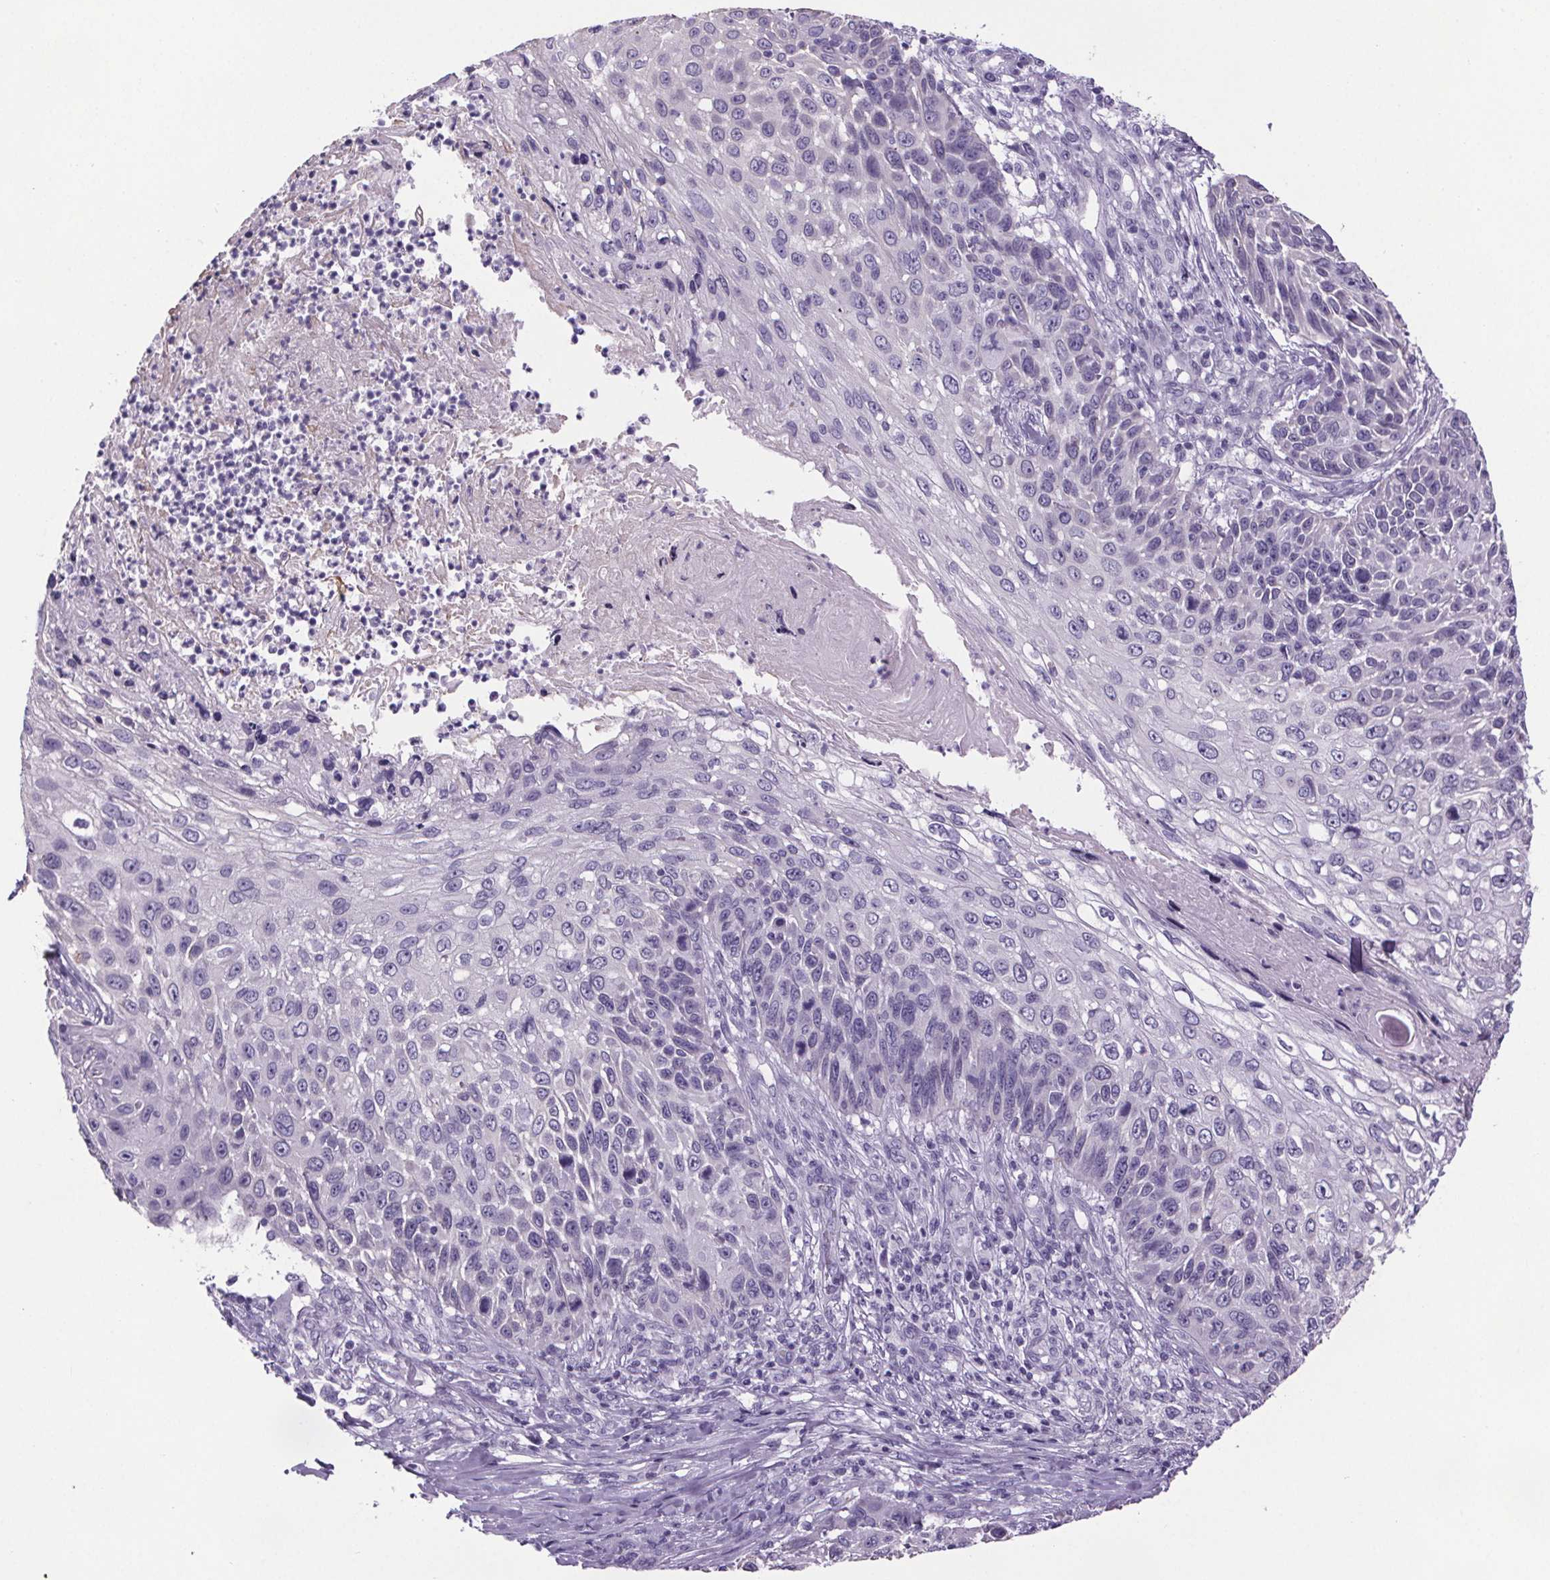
{"staining": {"intensity": "negative", "quantity": "none", "location": "none"}, "tissue": "skin cancer", "cell_type": "Tumor cells", "image_type": "cancer", "snomed": [{"axis": "morphology", "description": "Squamous cell carcinoma, NOS"}, {"axis": "topography", "description": "Skin"}], "caption": "Skin squamous cell carcinoma stained for a protein using immunohistochemistry displays no positivity tumor cells.", "gene": "CUBN", "patient": {"sex": "male", "age": 92}}